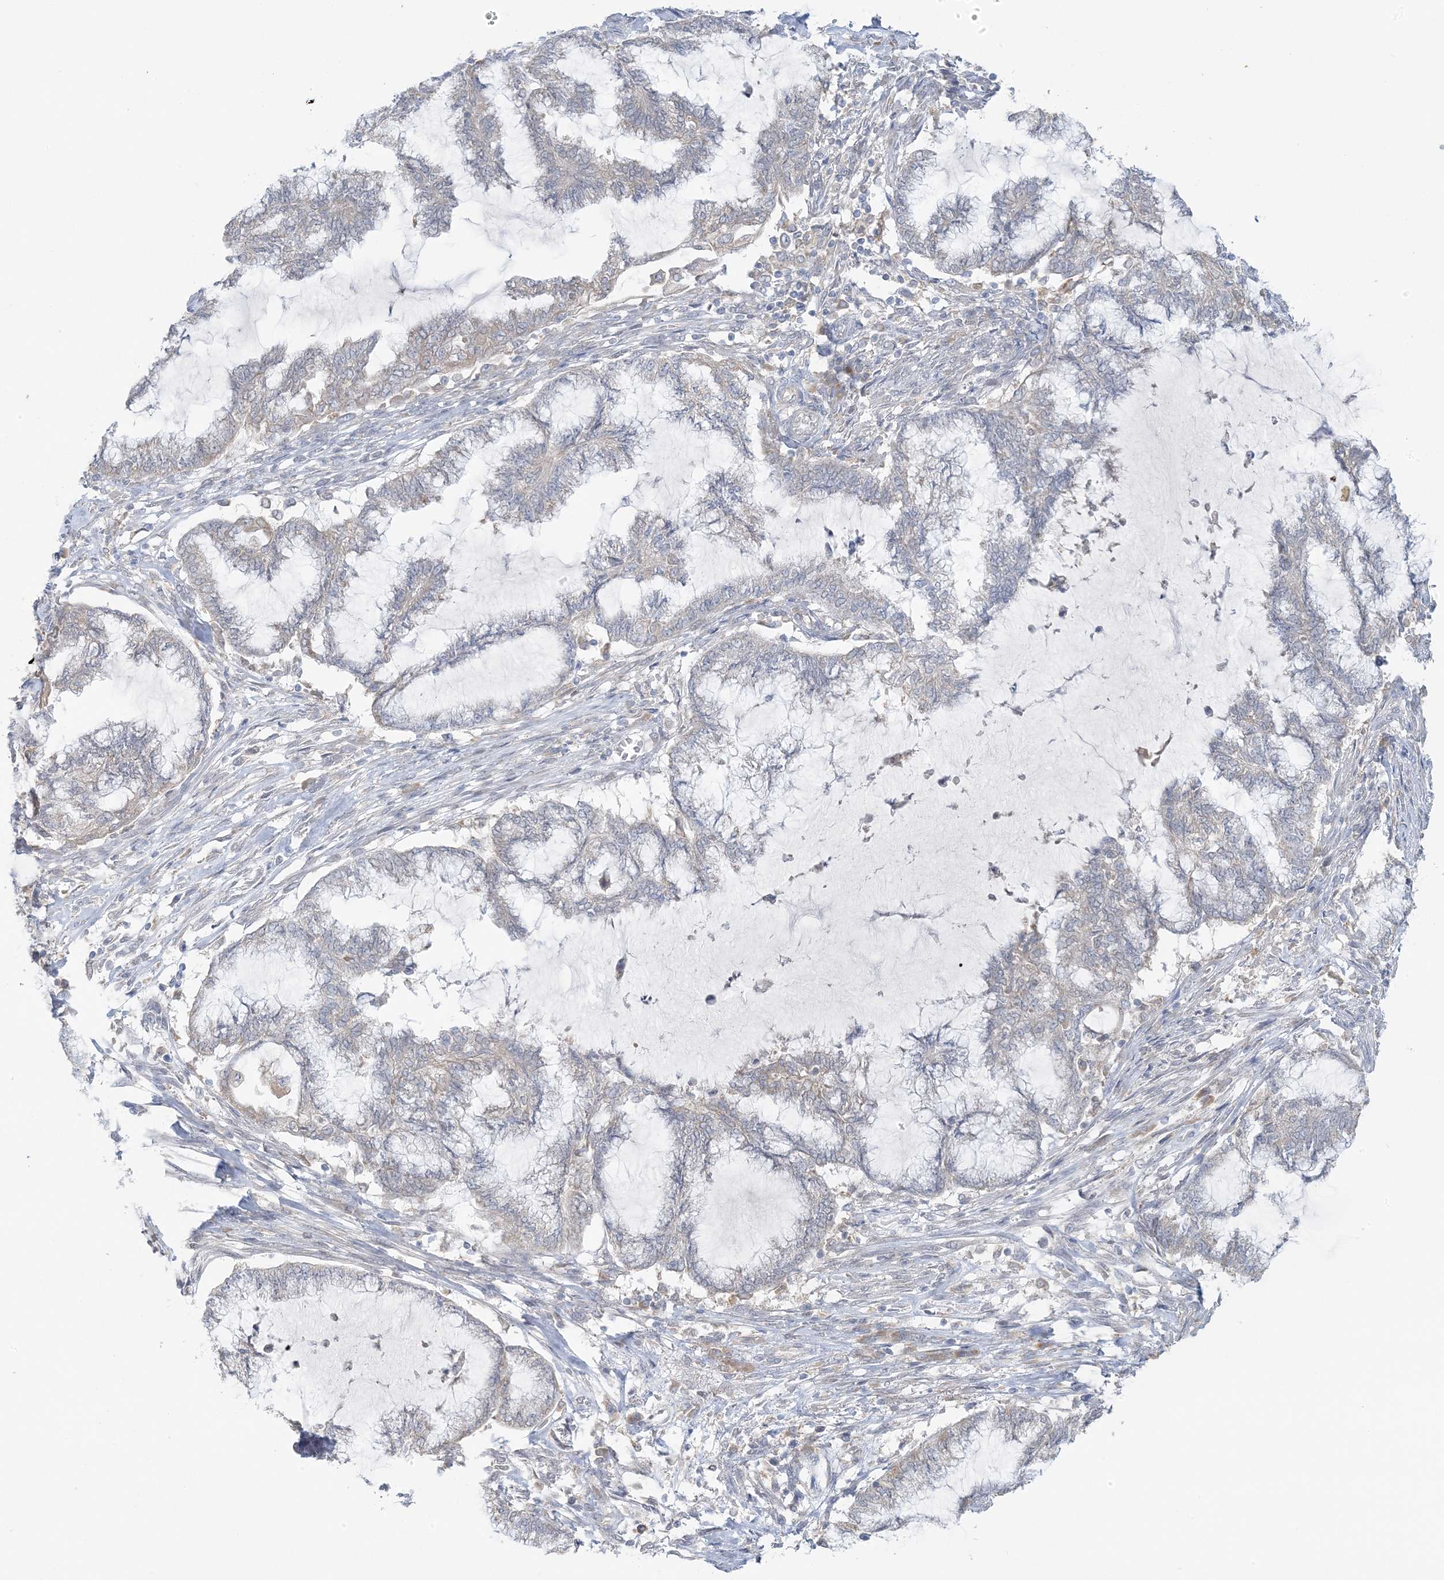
{"staining": {"intensity": "negative", "quantity": "none", "location": "none"}, "tissue": "endometrial cancer", "cell_type": "Tumor cells", "image_type": "cancer", "snomed": [{"axis": "morphology", "description": "Adenocarcinoma, NOS"}, {"axis": "topography", "description": "Endometrium"}], "caption": "The micrograph exhibits no significant staining in tumor cells of endometrial cancer (adenocarcinoma).", "gene": "EEFSEC", "patient": {"sex": "female", "age": 86}}